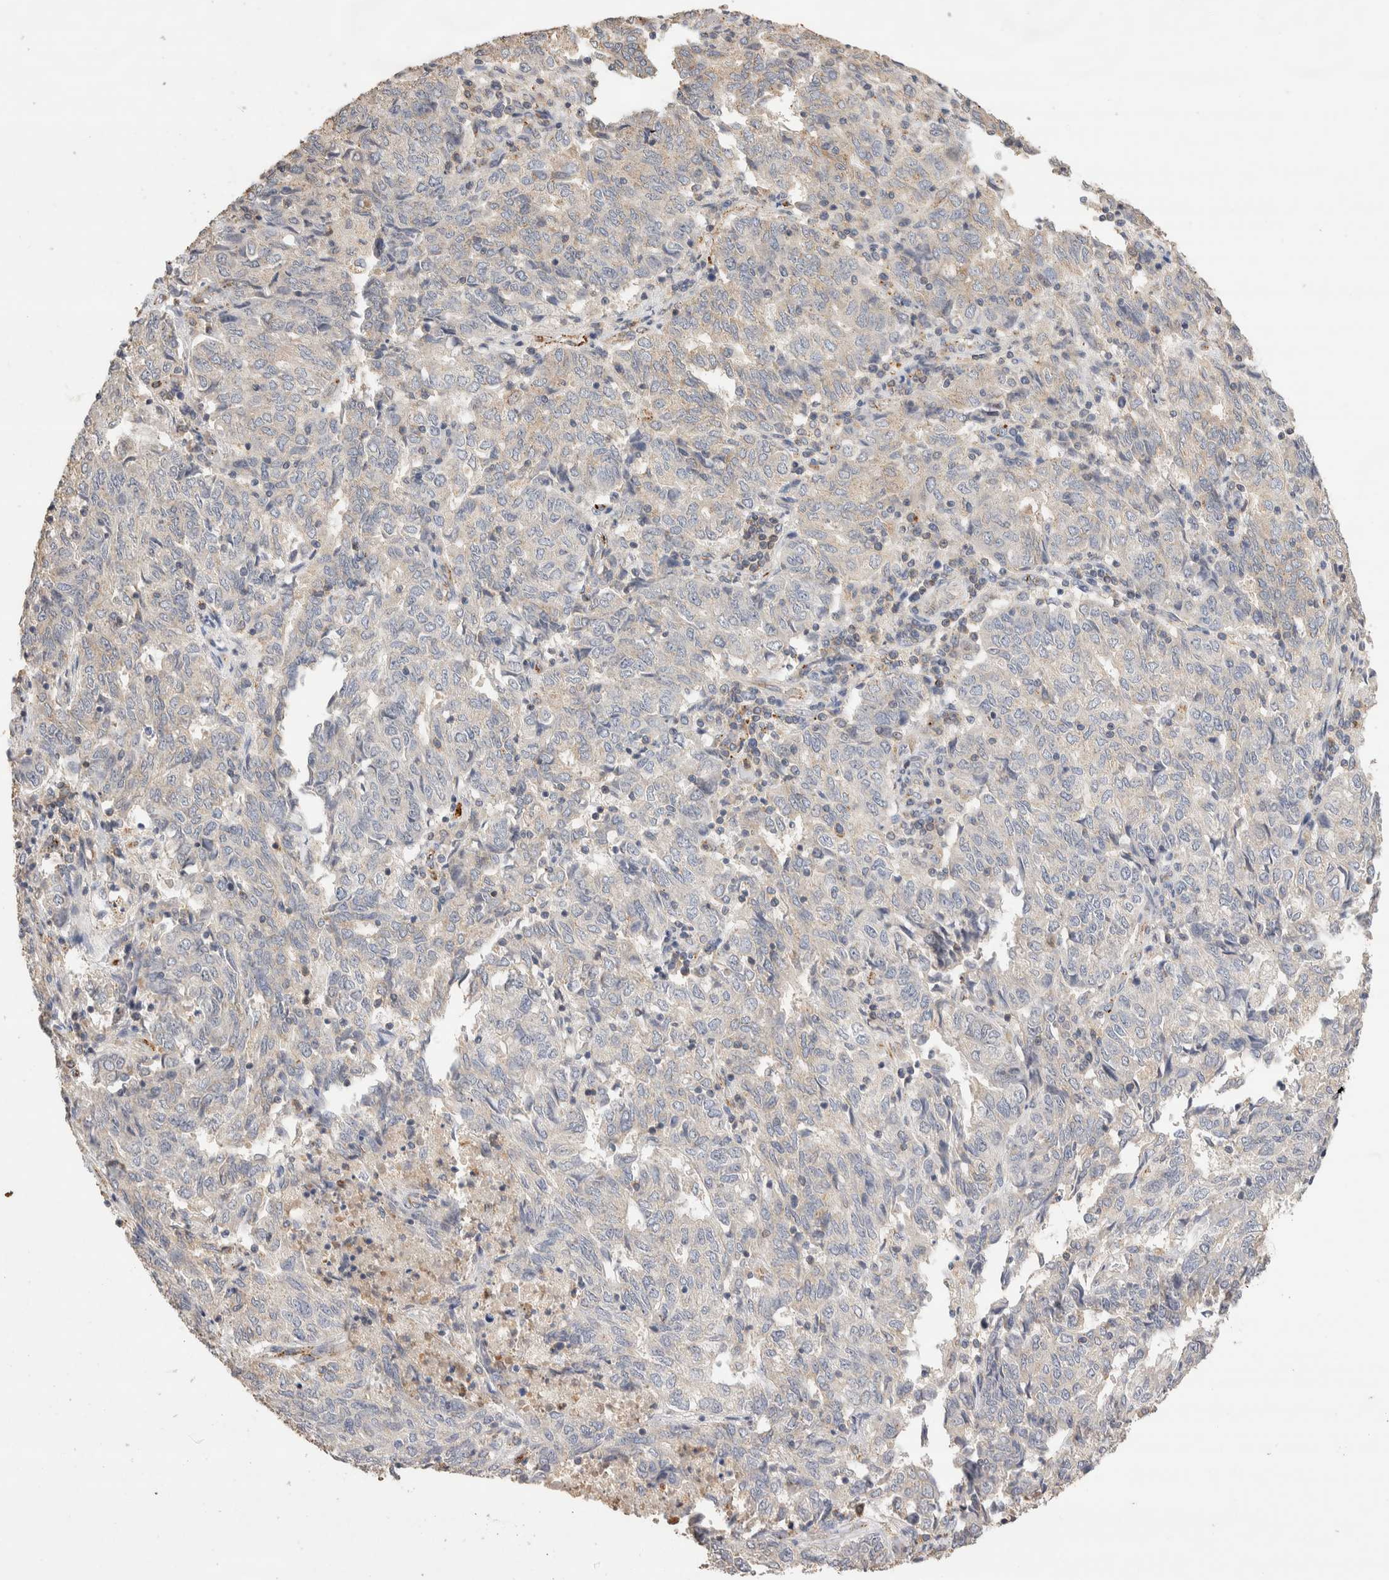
{"staining": {"intensity": "negative", "quantity": "none", "location": "none"}, "tissue": "endometrial cancer", "cell_type": "Tumor cells", "image_type": "cancer", "snomed": [{"axis": "morphology", "description": "Adenocarcinoma, NOS"}, {"axis": "topography", "description": "Endometrium"}], "caption": "The photomicrograph displays no significant staining in tumor cells of endometrial adenocarcinoma.", "gene": "NSMAF", "patient": {"sex": "female", "age": 80}}